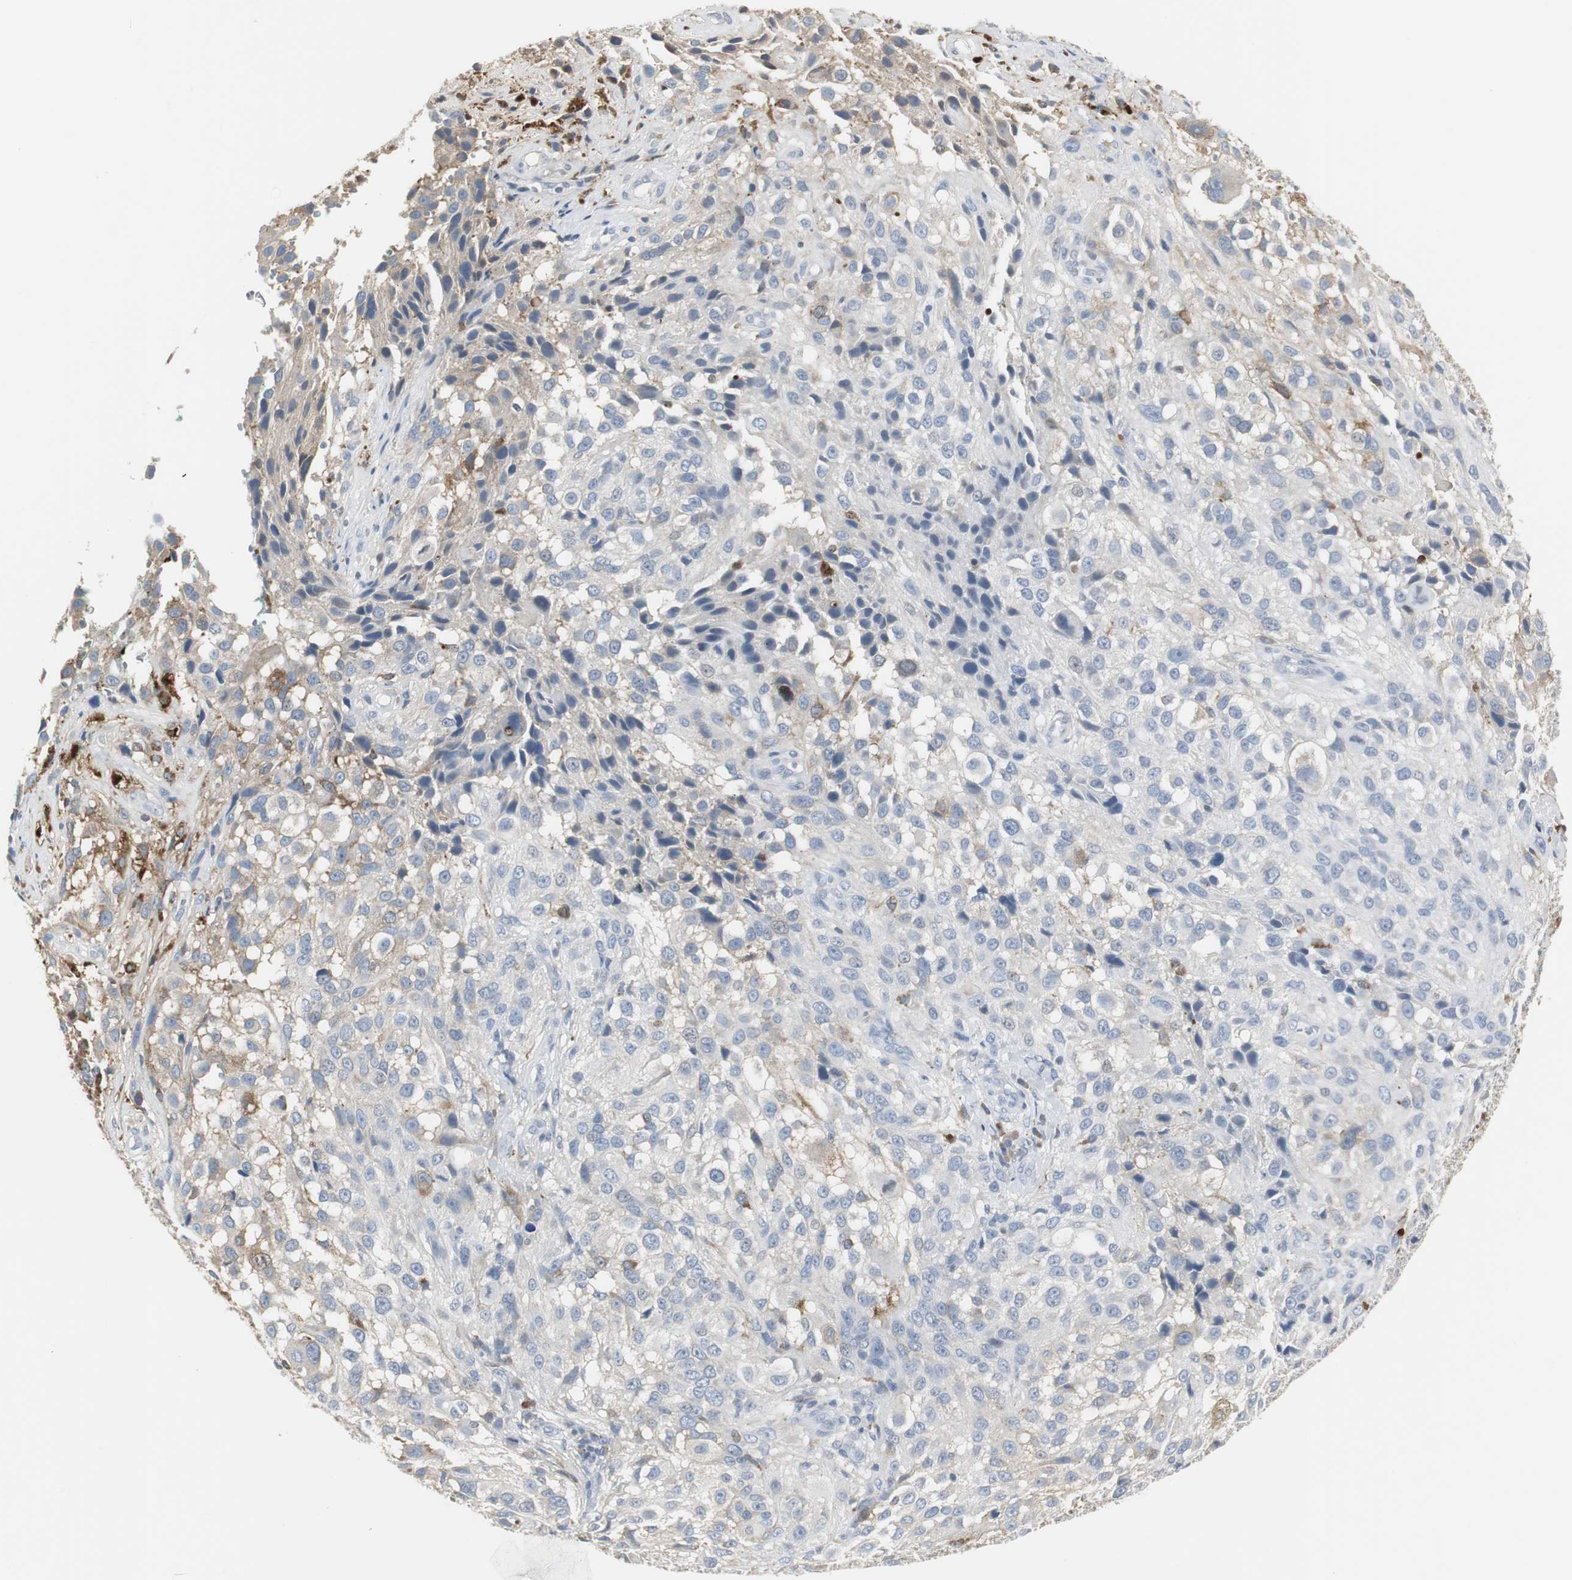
{"staining": {"intensity": "negative", "quantity": "none", "location": "none"}, "tissue": "melanoma", "cell_type": "Tumor cells", "image_type": "cancer", "snomed": [{"axis": "morphology", "description": "Necrosis, NOS"}, {"axis": "morphology", "description": "Malignant melanoma, NOS"}, {"axis": "topography", "description": "Skin"}], "caption": "Micrograph shows no protein positivity in tumor cells of melanoma tissue.", "gene": "PI15", "patient": {"sex": "female", "age": 87}}